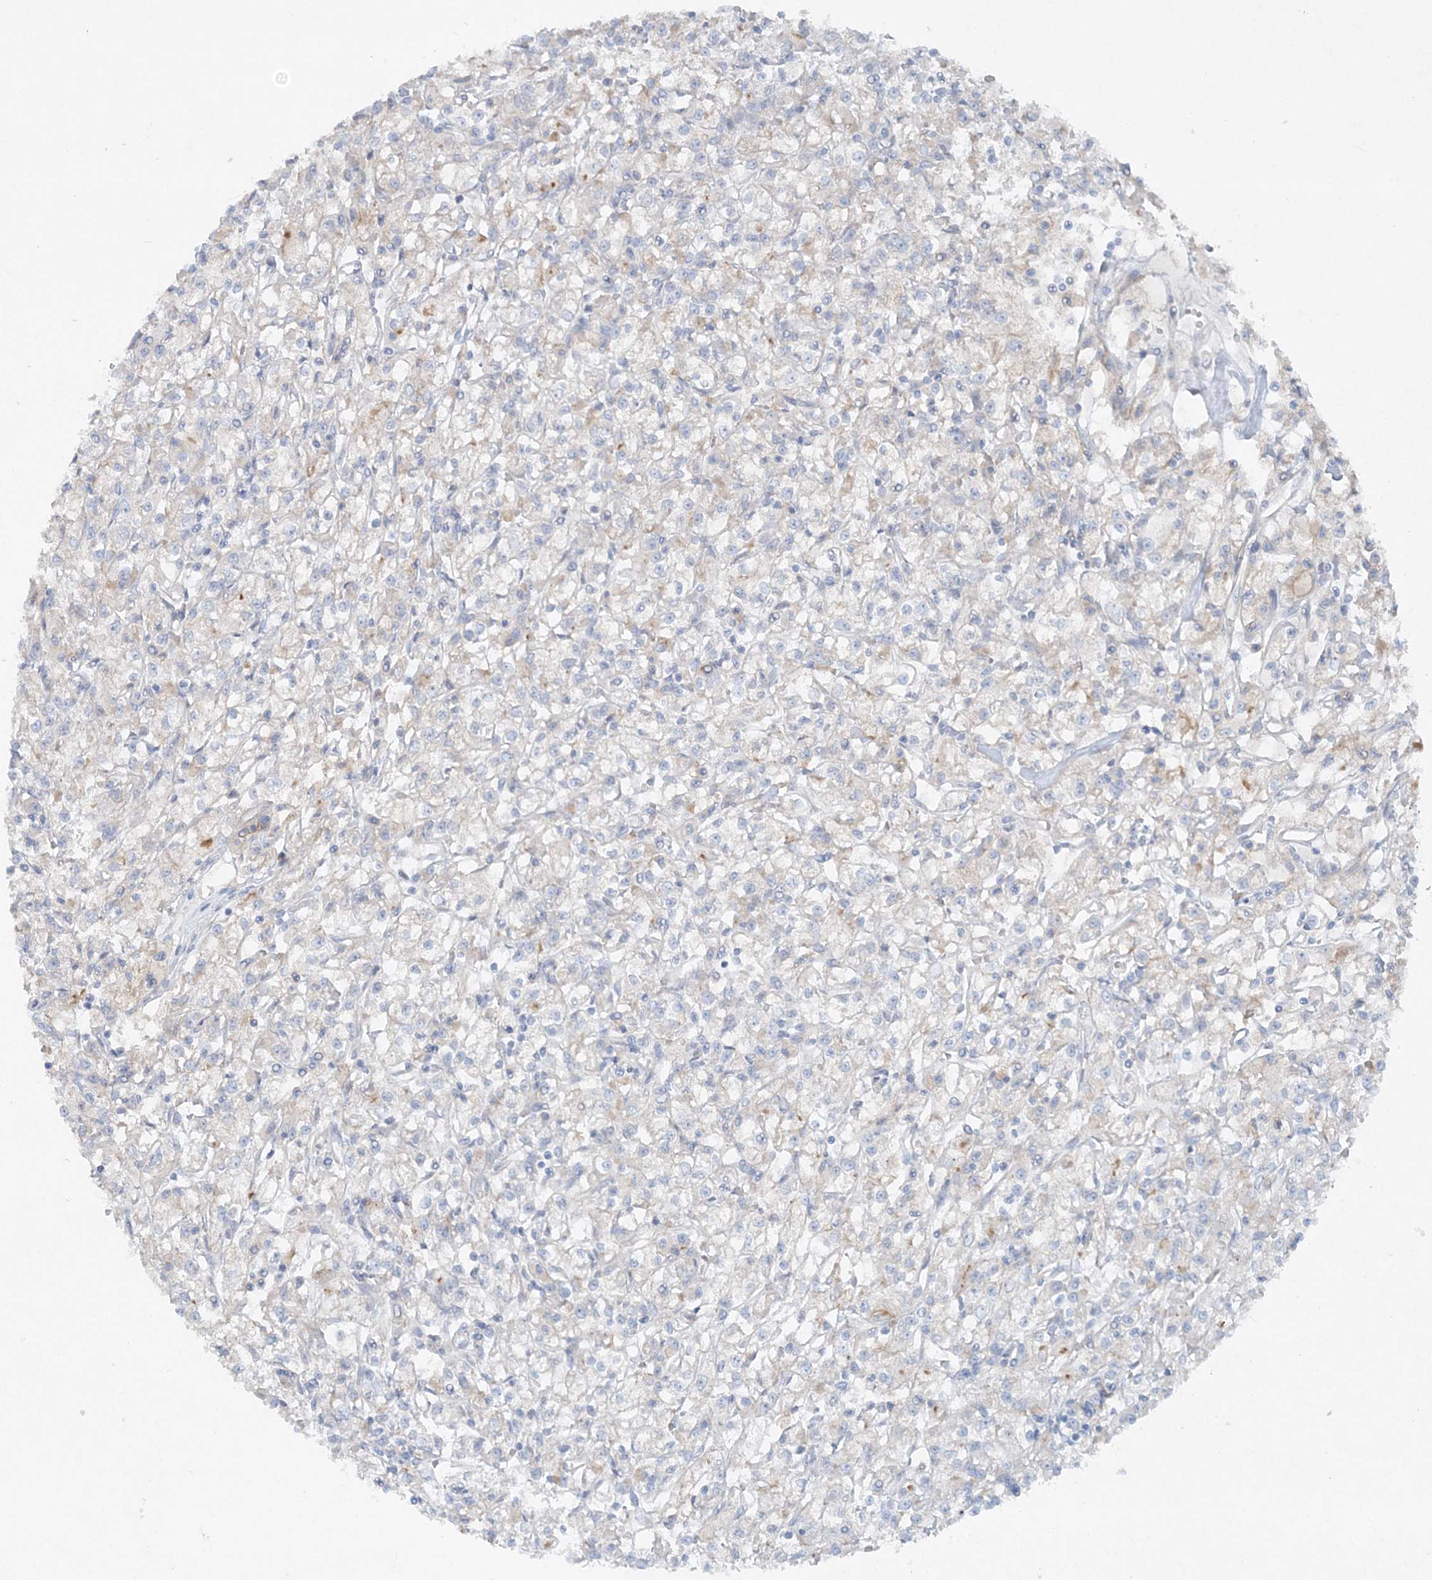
{"staining": {"intensity": "weak", "quantity": "<25%", "location": "cytoplasmic/membranous"}, "tissue": "renal cancer", "cell_type": "Tumor cells", "image_type": "cancer", "snomed": [{"axis": "morphology", "description": "Adenocarcinoma, NOS"}, {"axis": "topography", "description": "Kidney"}], "caption": "Micrograph shows no significant protein staining in tumor cells of renal cancer (adenocarcinoma).", "gene": "ATP11A", "patient": {"sex": "female", "age": 59}}